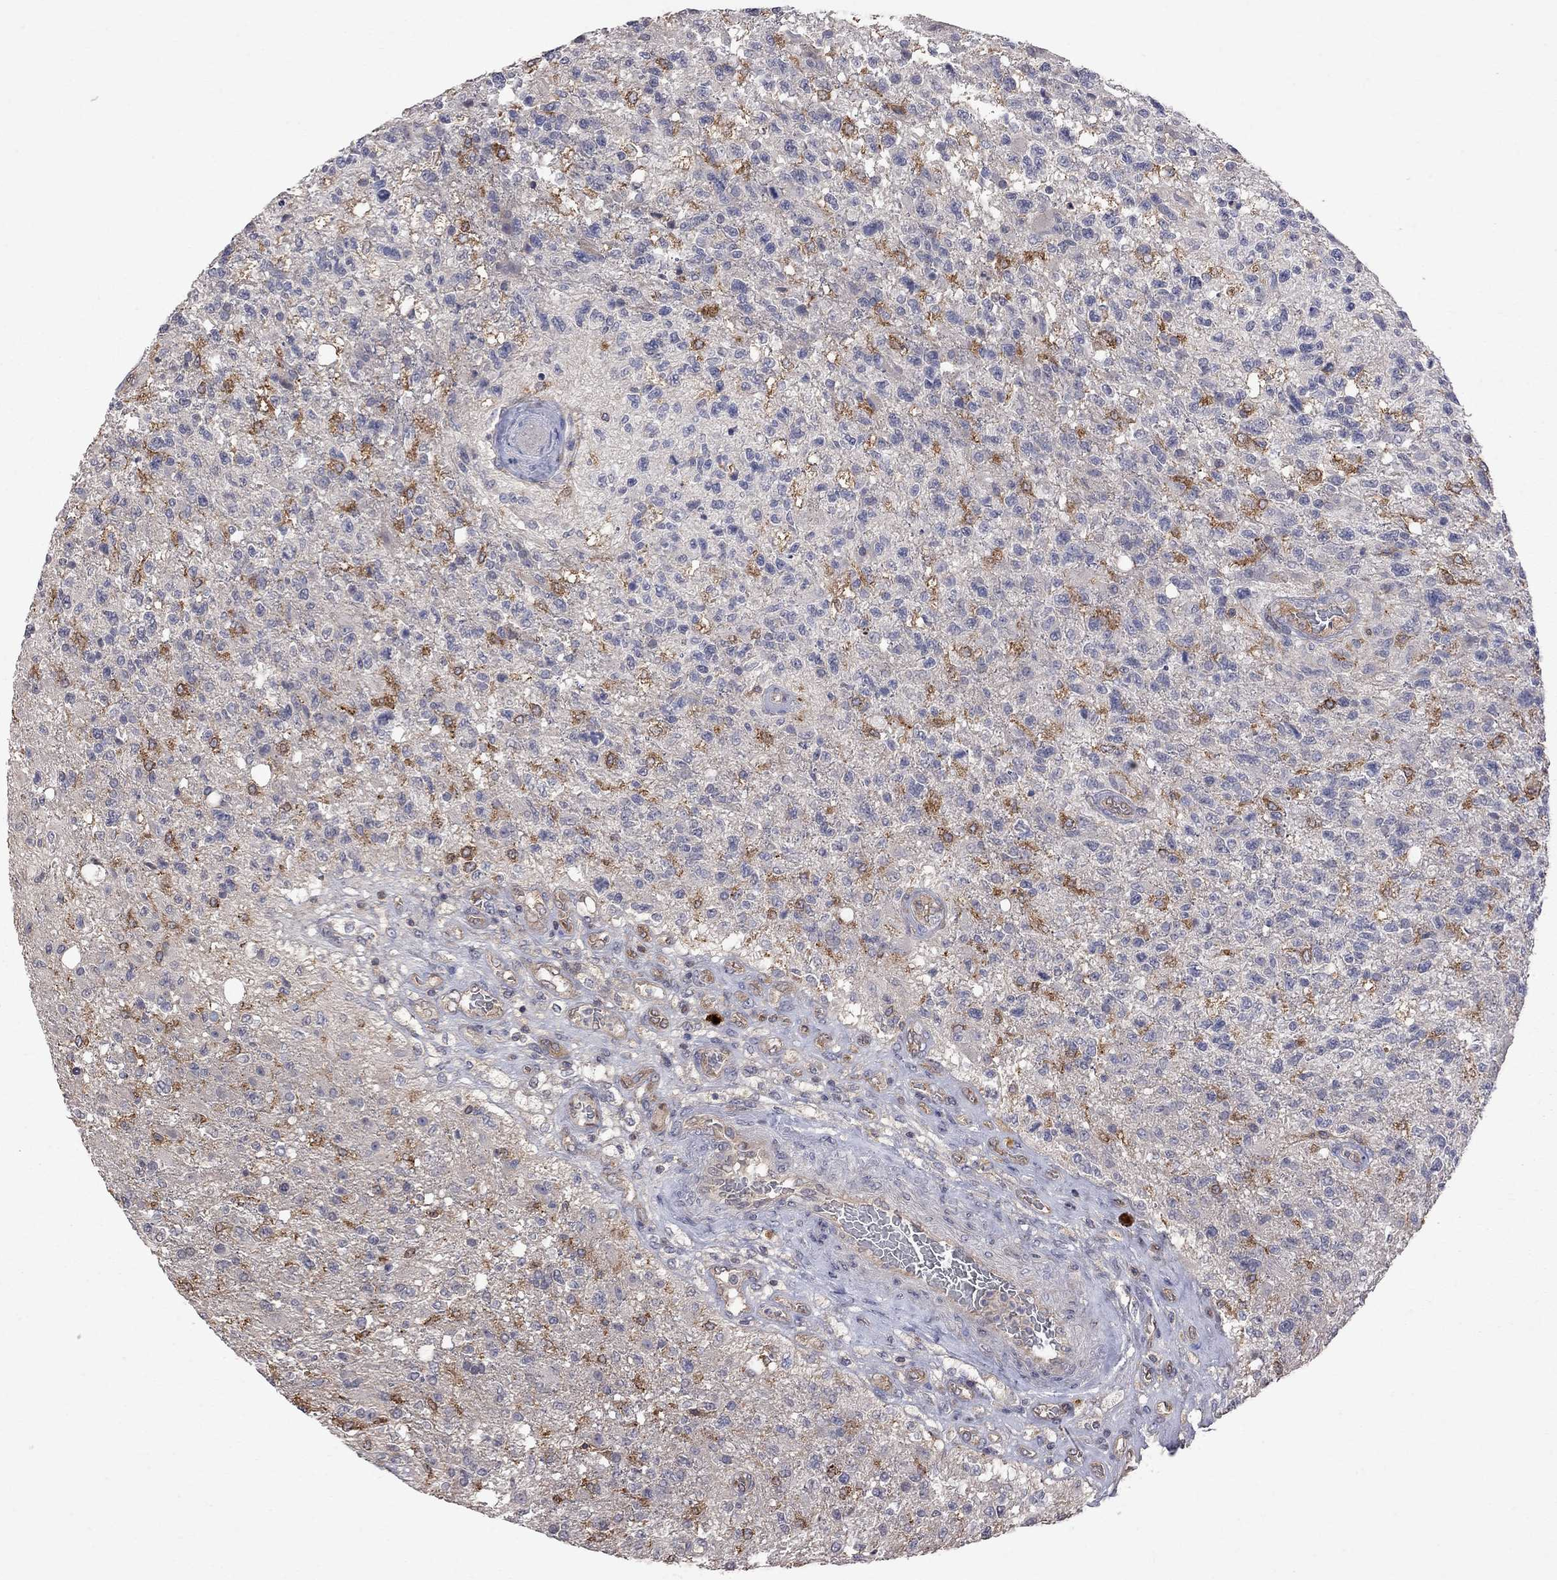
{"staining": {"intensity": "negative", "quantity": "none", "location": "none"}, "tissue": "glioma", "cell_type": "Tumor cells", "image_type": "cancer", "snomed": [{"axis": "morphology", "description": "Glioma, malignant, High grade"}, {"axis": "topography", "description": "Brain"}], "caption": "Immunohistochemistry (IHC) histopathology image of neoplastic tissue: human malignant glioma (high-grade) stained with DAB (3,3'-diaminobenzidine) displays no significant protein positivity in tumor cells.", "gene": "ABI3", "patient": {"sex": "male", "age": 56}}